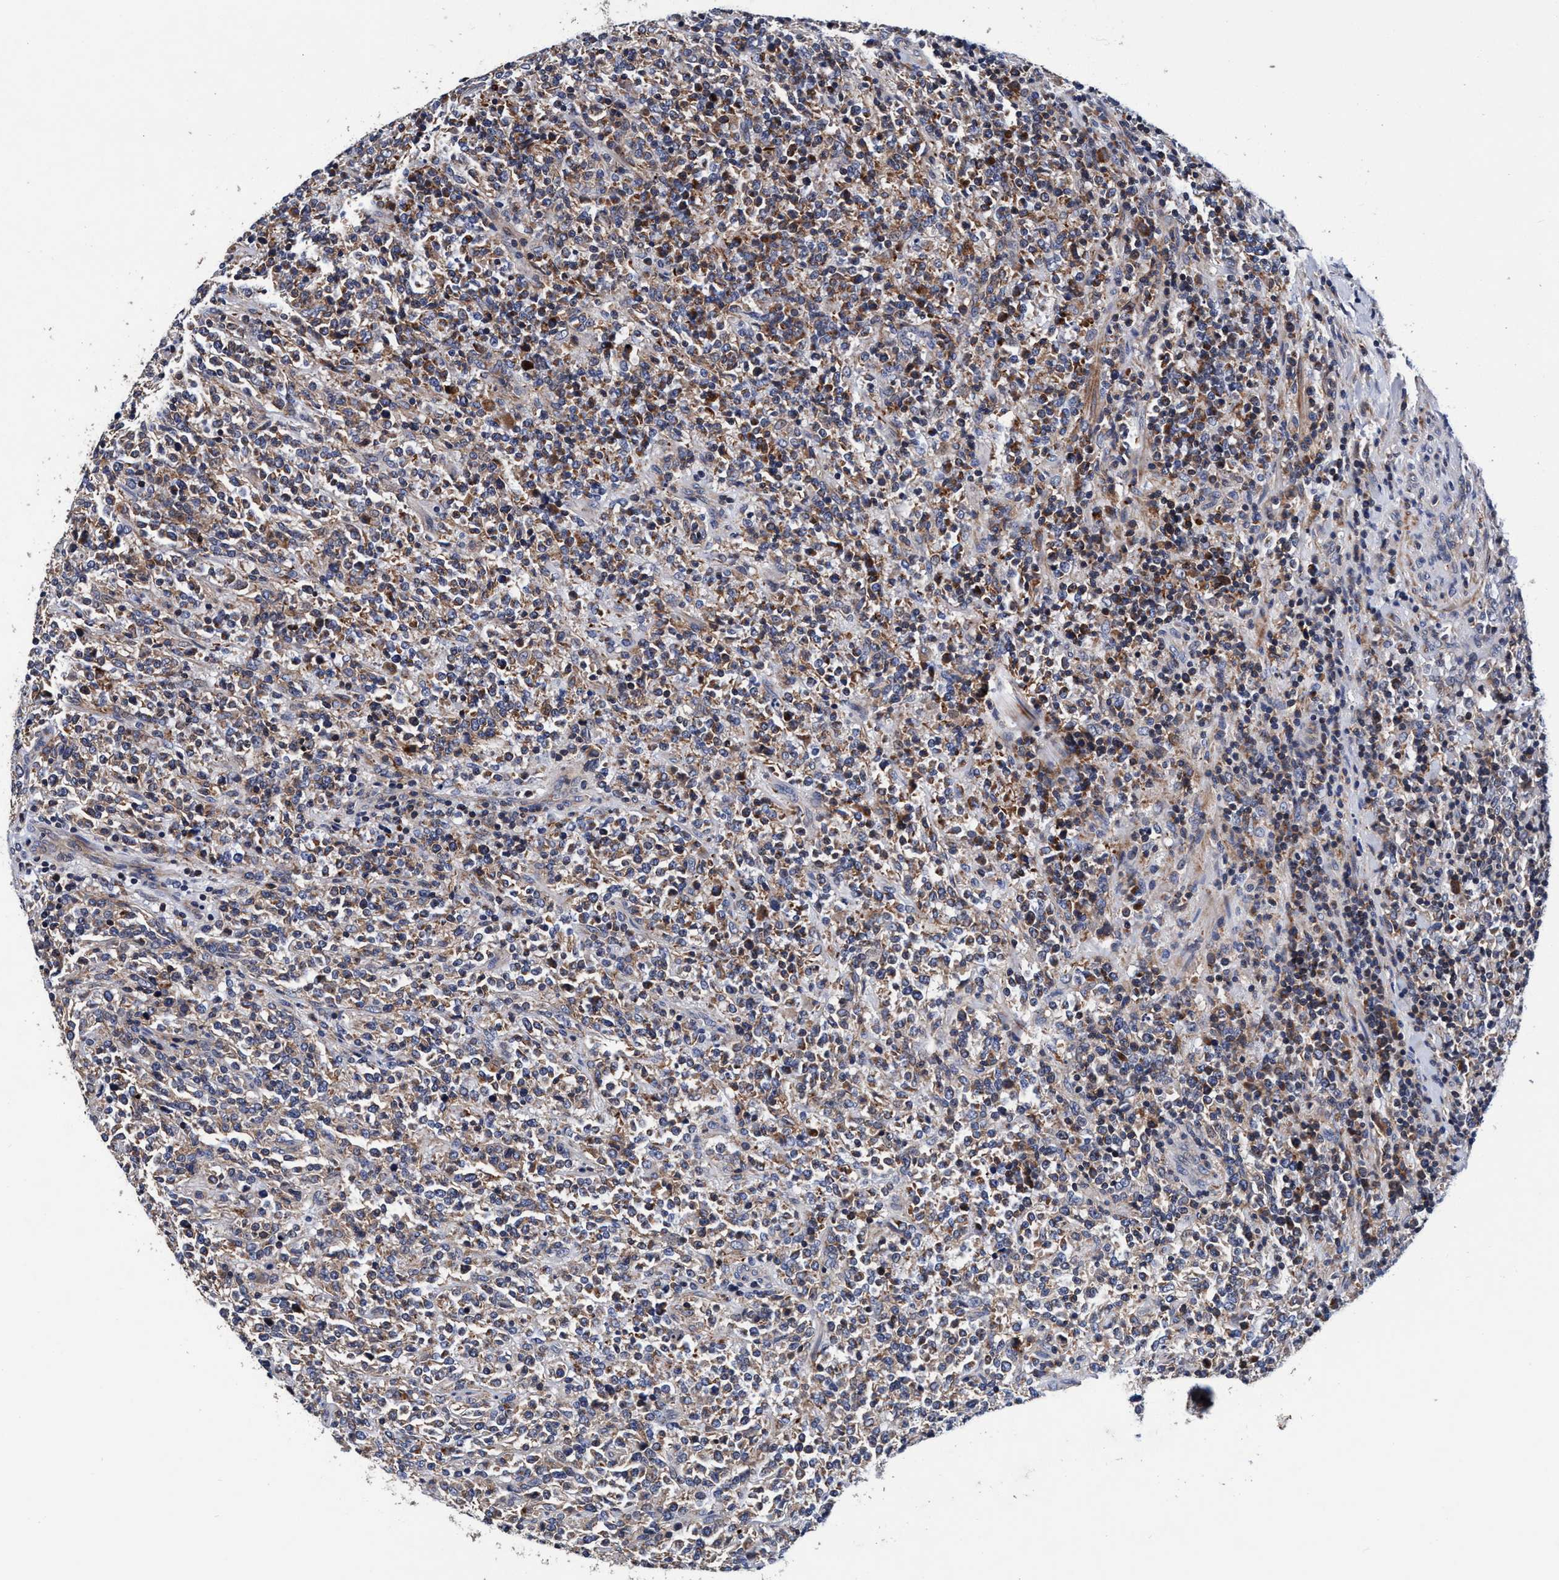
{"staining": {"intensity": "moderate", "quantity": "<25%", "location": "cytoplasmic/membranous"}, "tissue": "lymphoma", "cell_type": "Tumor cells", "image_type": "cancer", "snomed": [{"axis": "morphology", "description": "Malignant lymphoma, non-Hodgkin's type, High grade"}, {"axis": "topography", "description": "Soft tissue"}], "caption": "An immunohistochemistry (IHC) histopathology image of tumor tissue is shown. Protein staining in brown labels moderate cytoplasmic/membranous positivity in lymphoma within tumor cells.", "gene": "RNF208", "patient": {"sex": "male", "age": 18}}